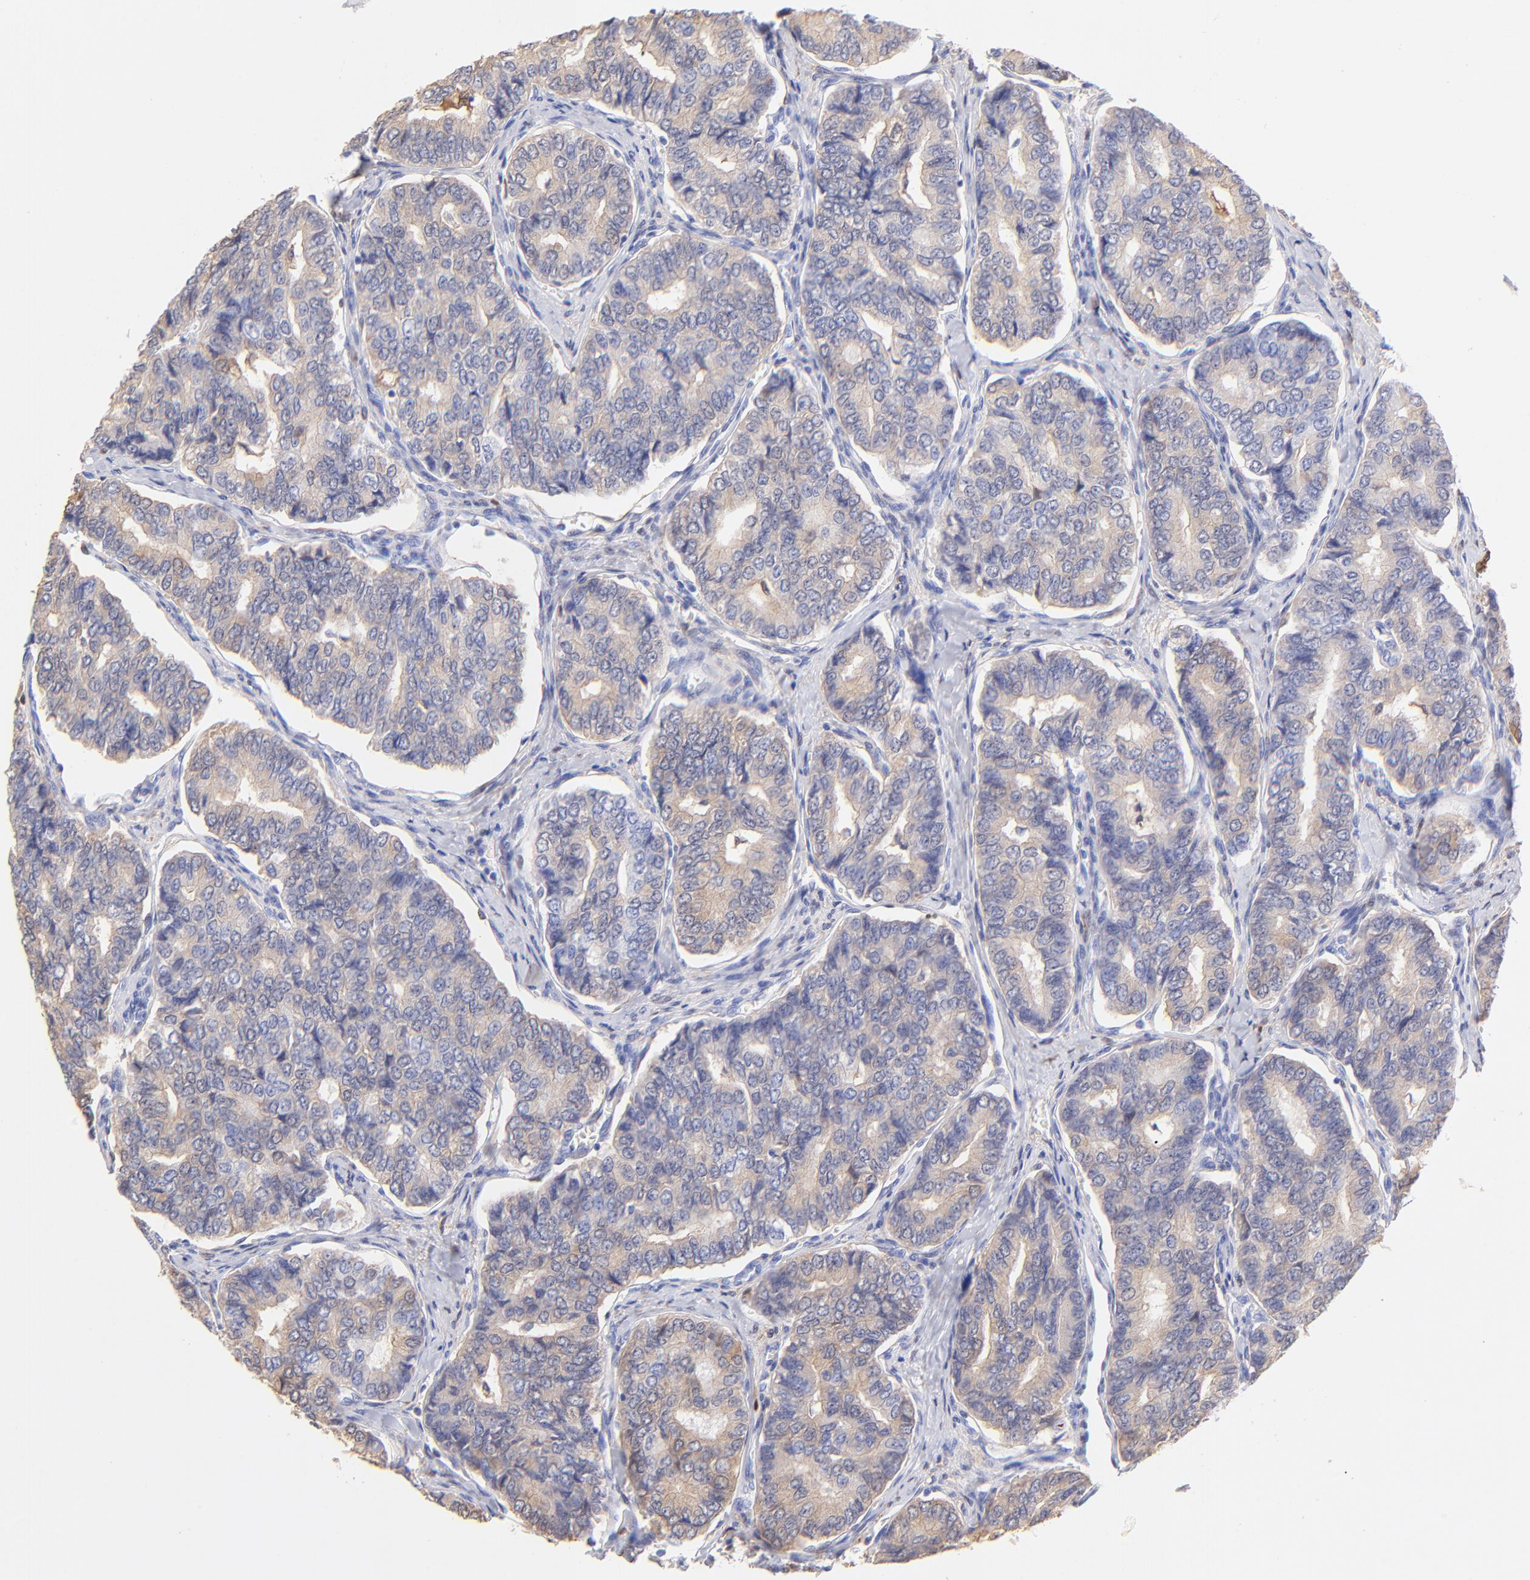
{"staining": {"intensity": "weak", "quantity": ">75%", "location": "cytoplasmic/membranous"}, "tissue": "thyroid cancer", "cell_type": "Tumor cells", "image_type": "cancer", "snomed": [{"axis": "morphology", "description": "Papillary adenocarcinoma, NOS"}, {"axis": "topography", "description": "Thyroid gland"}], "caption": "Immunohistochemistry (IHC) staining of thyroid cancer (papillary adenocarcinoma), which reveals low levels of weak cytoplasmic/membranous positivity in about >75% of tumor cells indicating weak cytoplasmic/membranous protein expression. The staining was performed using DAB (brown) for protein detection and nuclei were counterstained in hematoxylin (blue).", "gene": "ALDH1A1", "patient": {"sex": "female", "age": 35}}